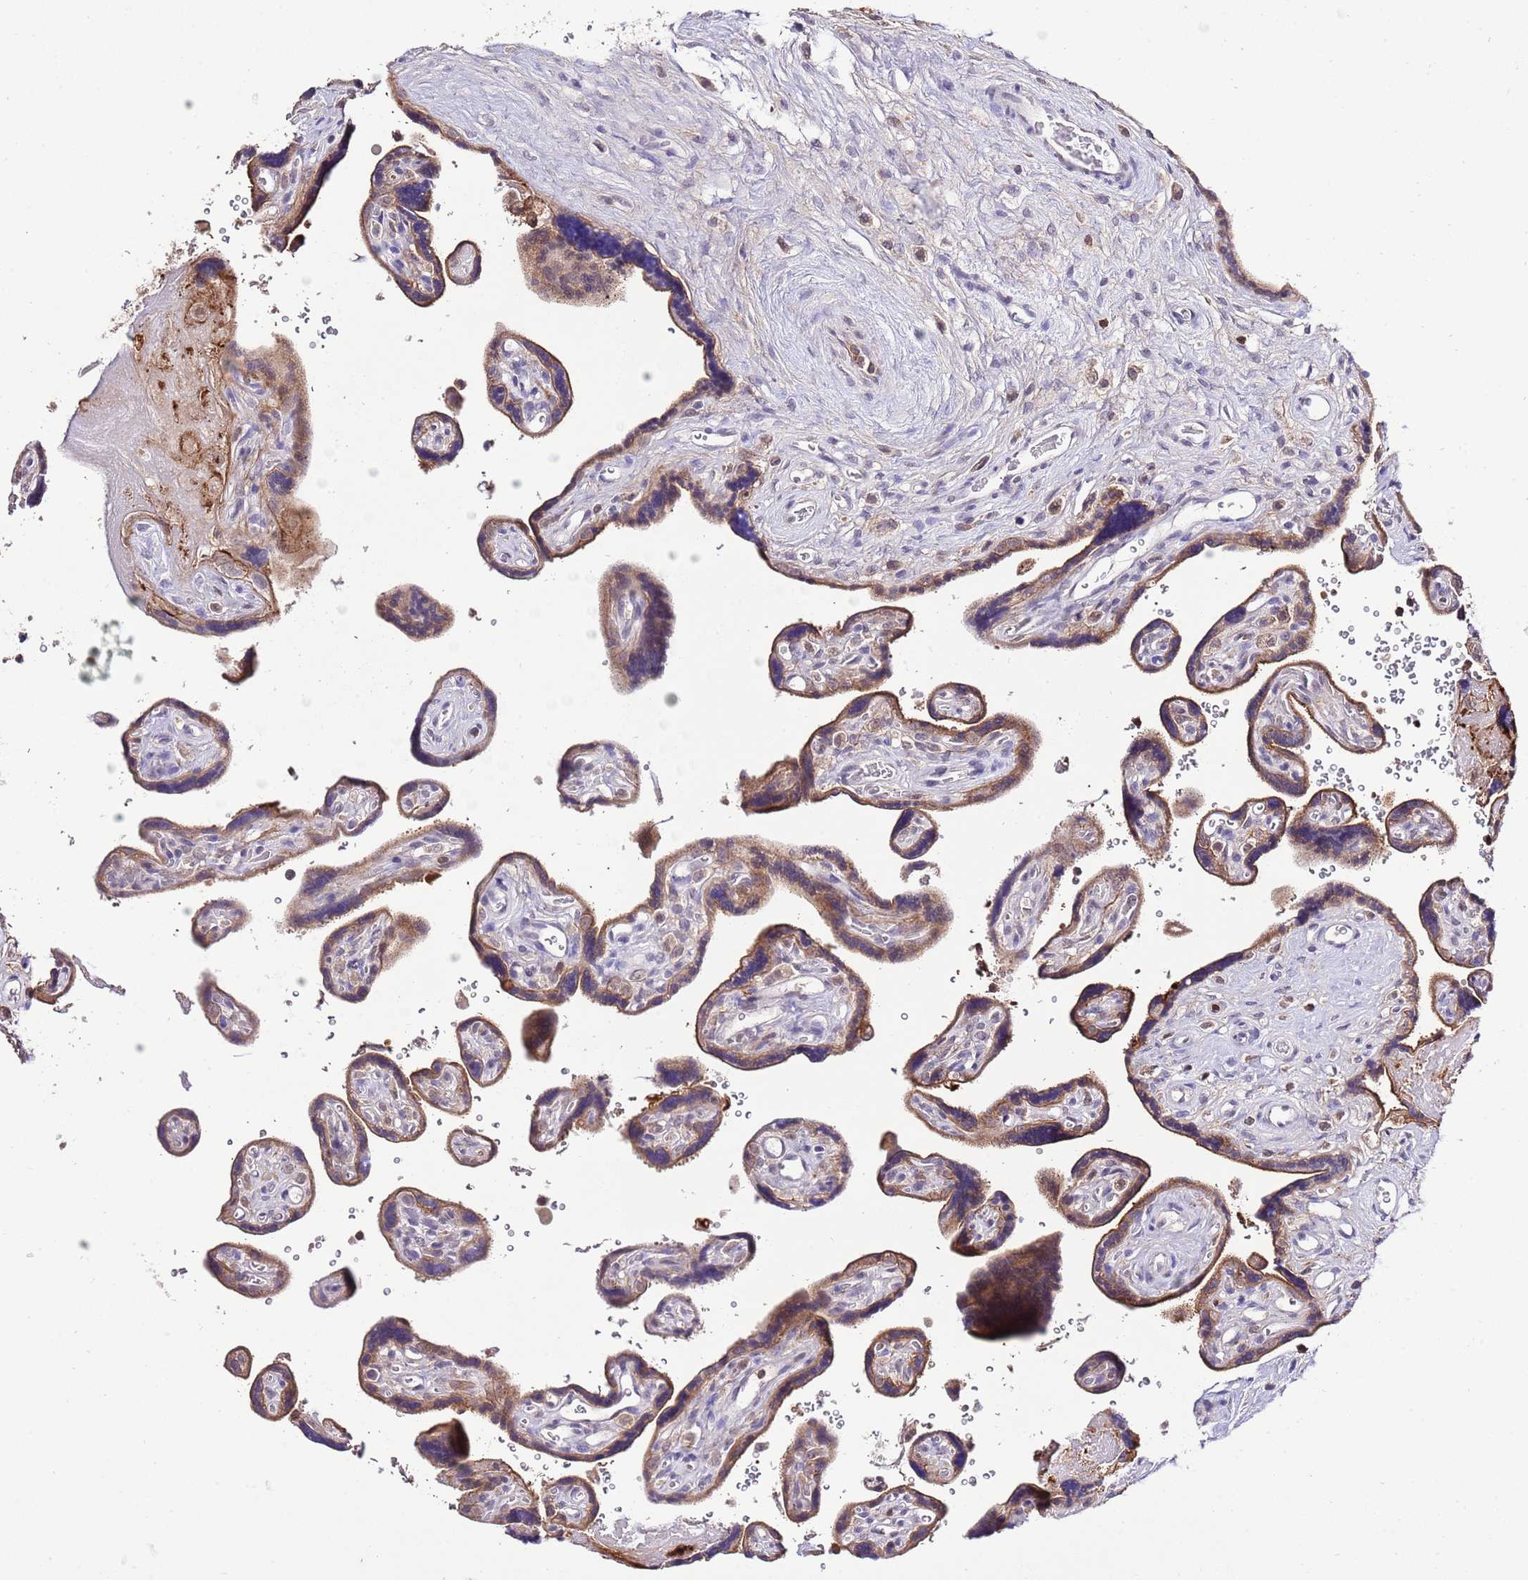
{"staining": {"intensity": "strong", "quantity": "25%-75%", "location": "cytoplasmic/membranous"}, "tissue": "placenta", "cell_type": "Decidual cells", "image_type": "normal", "snomed": [{"axis": "morphology", "description": "Normal tissue, NOS"}, {"axis": "topography", "description": "Placenta"}], "caption": "A brown stain labels strong cytoplasmic/membranous expression of a protein in decidual cells of unremarkable placenta.", "gene": "EFHD1", "patient": {"sex": "female", "age": 39}}